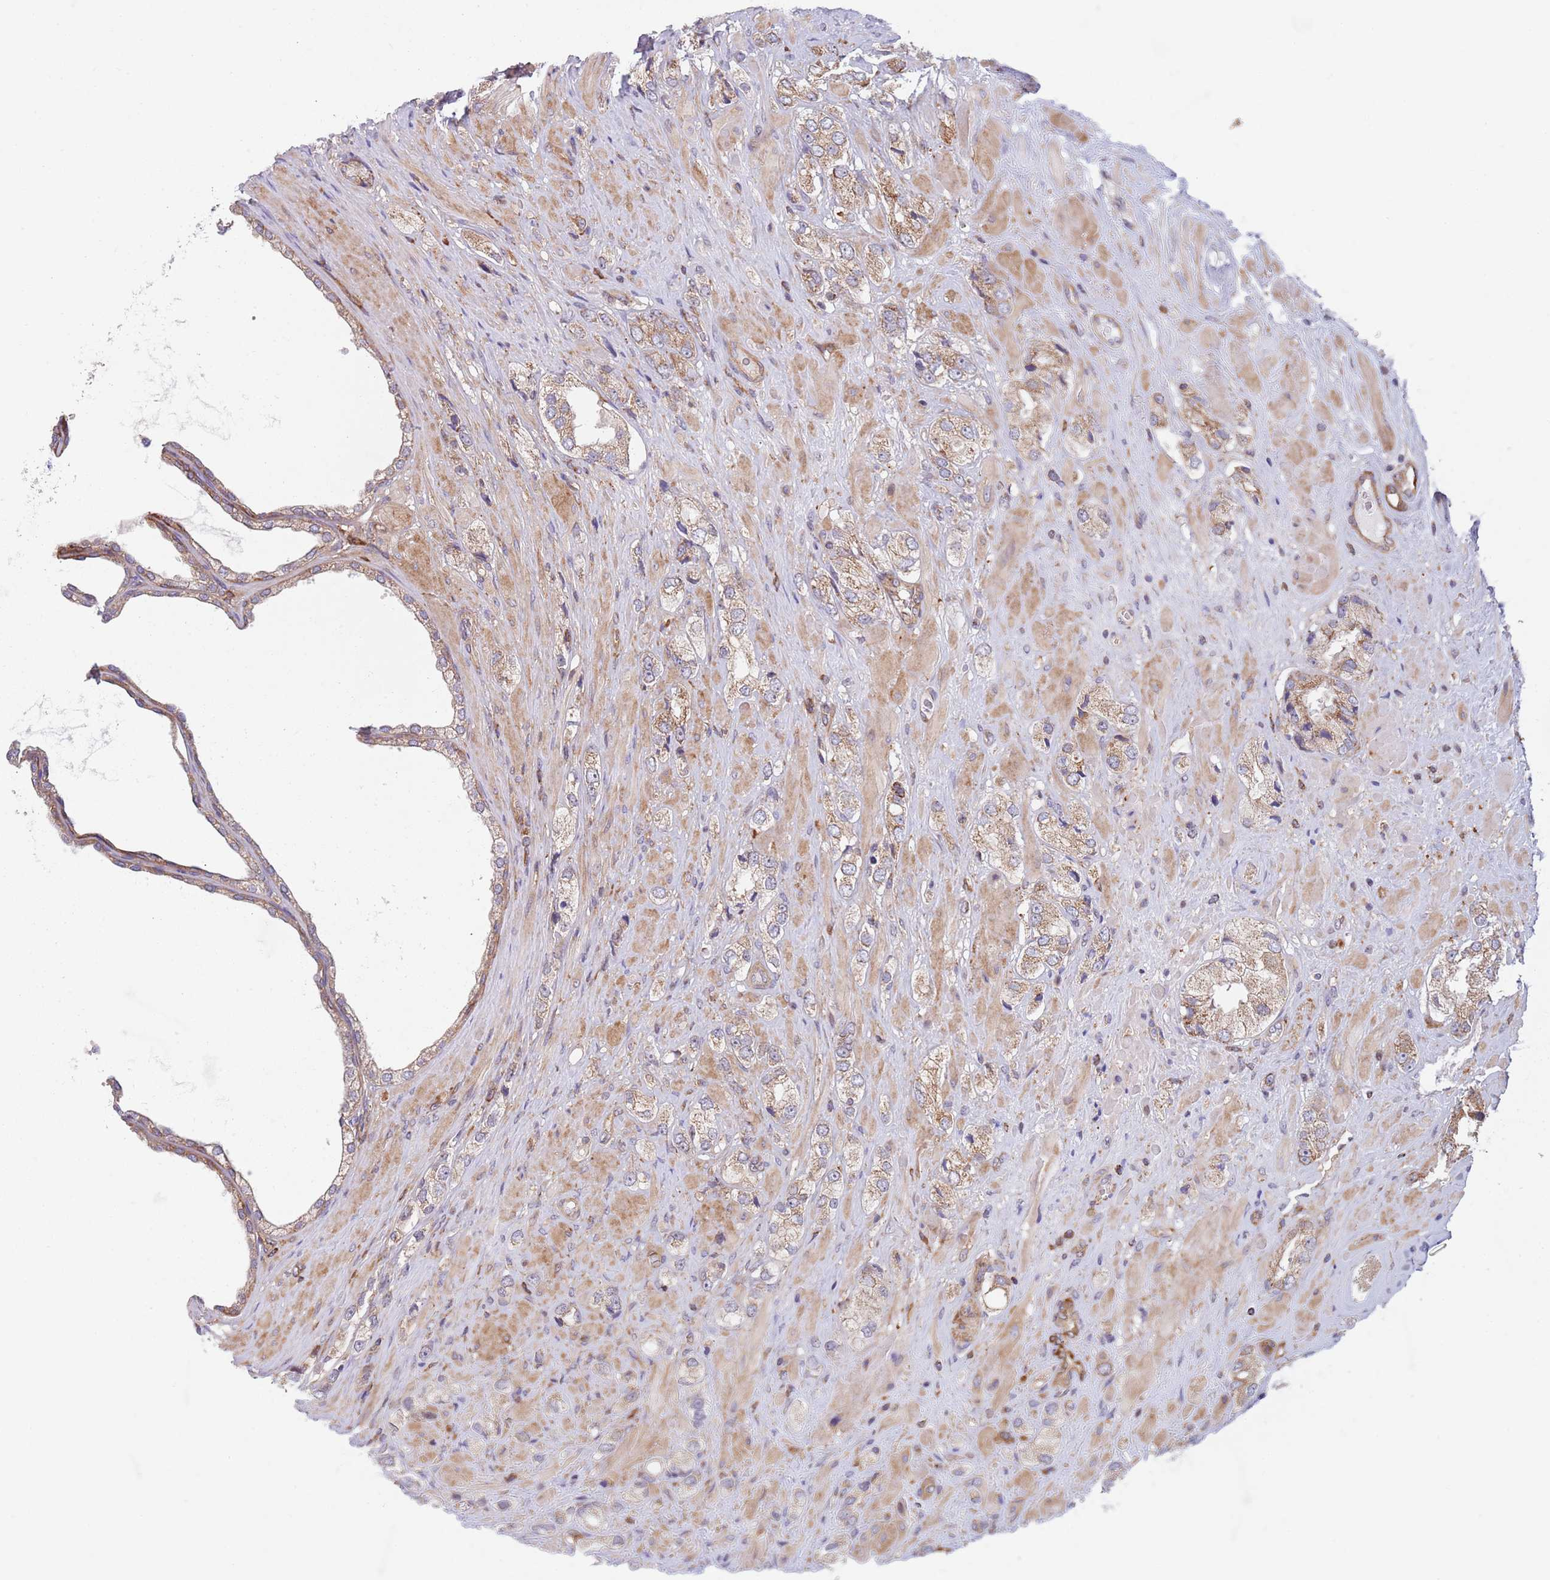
{"staining": {"intensity": "weak", "quantity": "25%-75%", "location": "cytoplasmic/membranous"}, "tissue": "prostate cancer", "cell_type": "Tumor cells", "image_type": "cancer", "snomed": [{"axis": "morphology", "description": "Adenocarcinoma, High grade"}, {"axis": "topography", "description": "Prostate and seminal vesicle, NOS"}], "caption": "Tumor cells exhibit weak cytoplasmic/membranous expression in approximately 25%-75% of cells in prostate adenocarcinoma (high-grade).", "gene": "ZMYM5", "patient": {"sex": "male", "age": 64}}